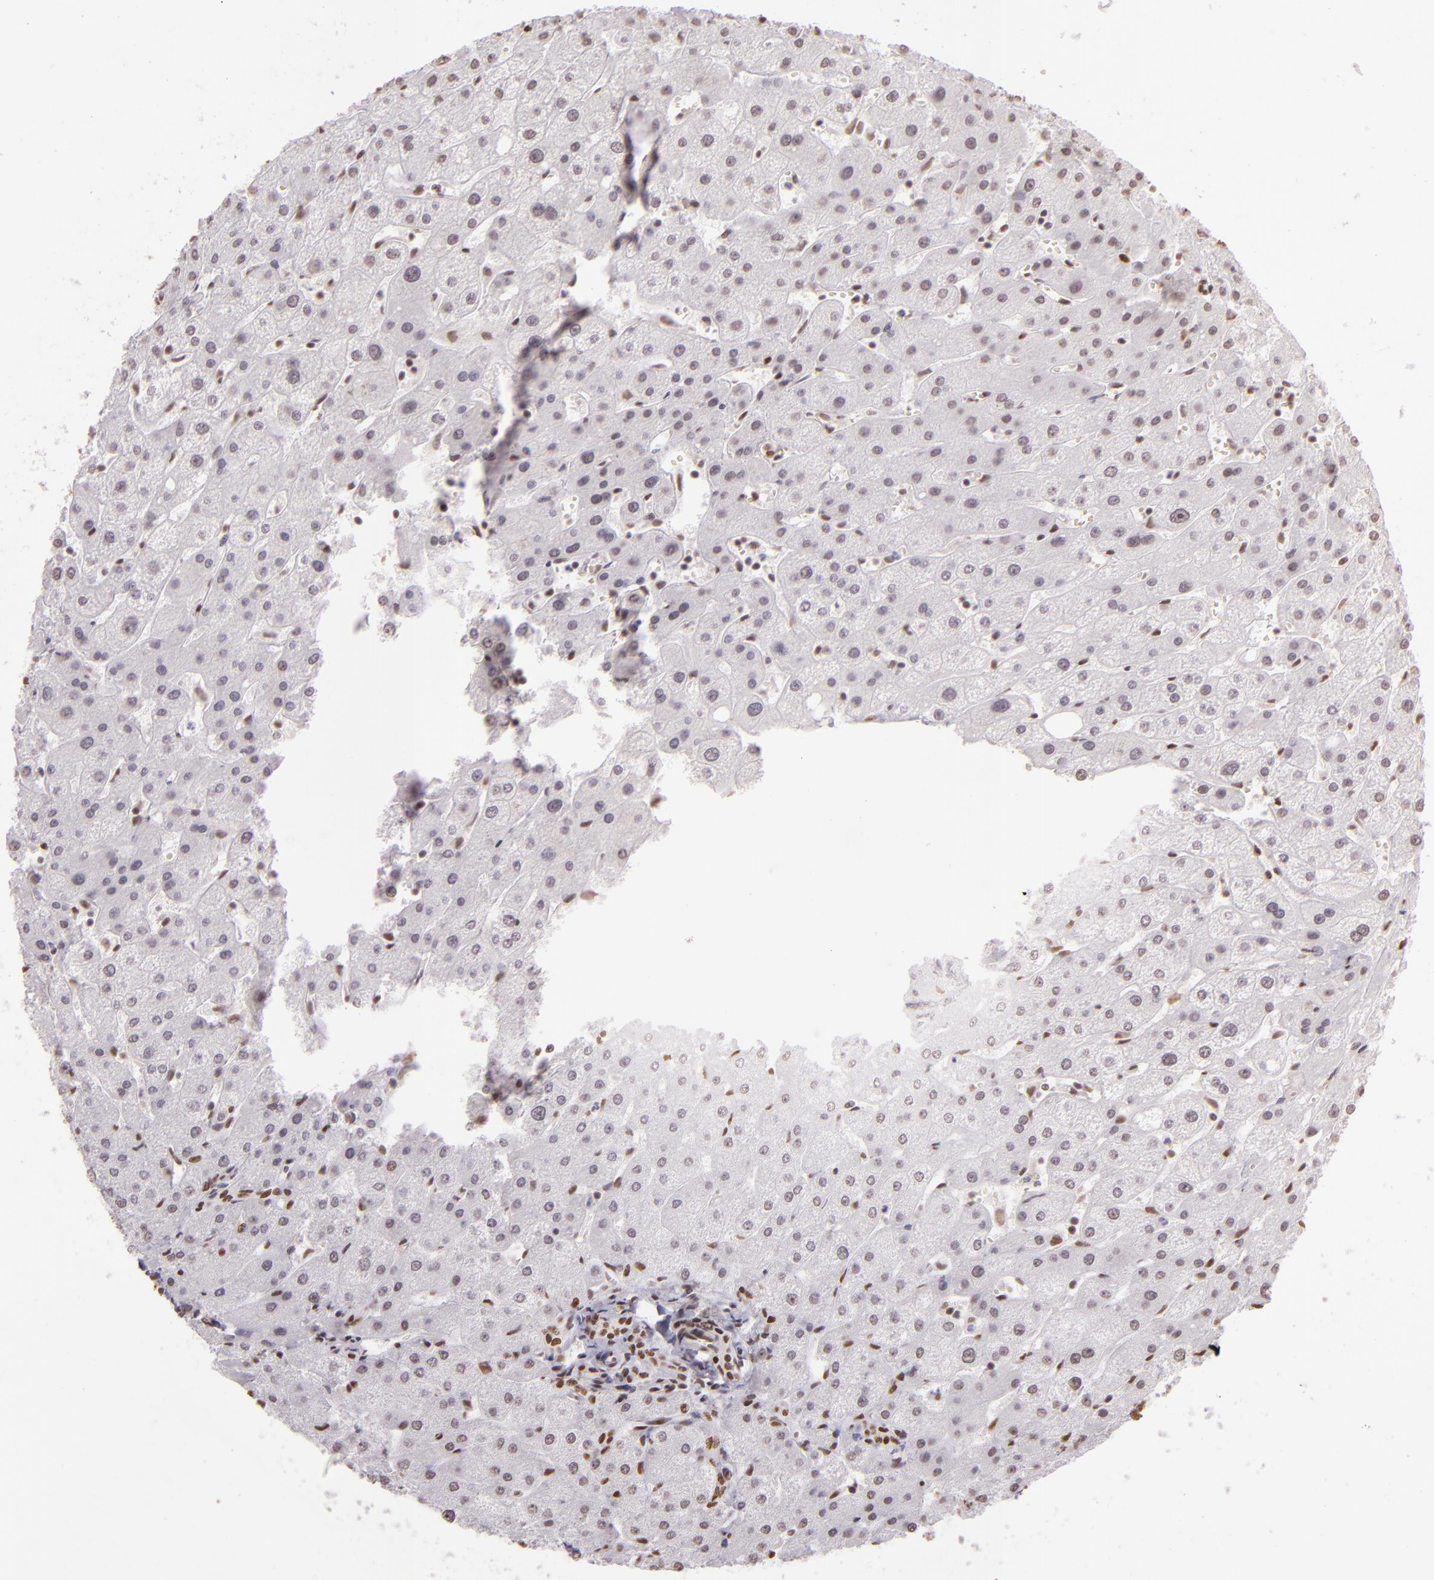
{"staining": {"intensity": "moderate", "quantity": ">75%", "location": "nuclear"}, "tissue": "liver", "cell_type": "Cholangiocytes", "image_type": "normal", "snomed": [{"axis": "morphology", "description": "Normal tissue, NOS"}, {"axis": "topography", "description": "Liver"}], "caption": "Human liver stained for a protein (brown) demonstrates moderate nuclear positive expression in about >75% of cholangiocytes.", "gene": "PAPOLA", "patient": {"sex": "male", "age": 67}}